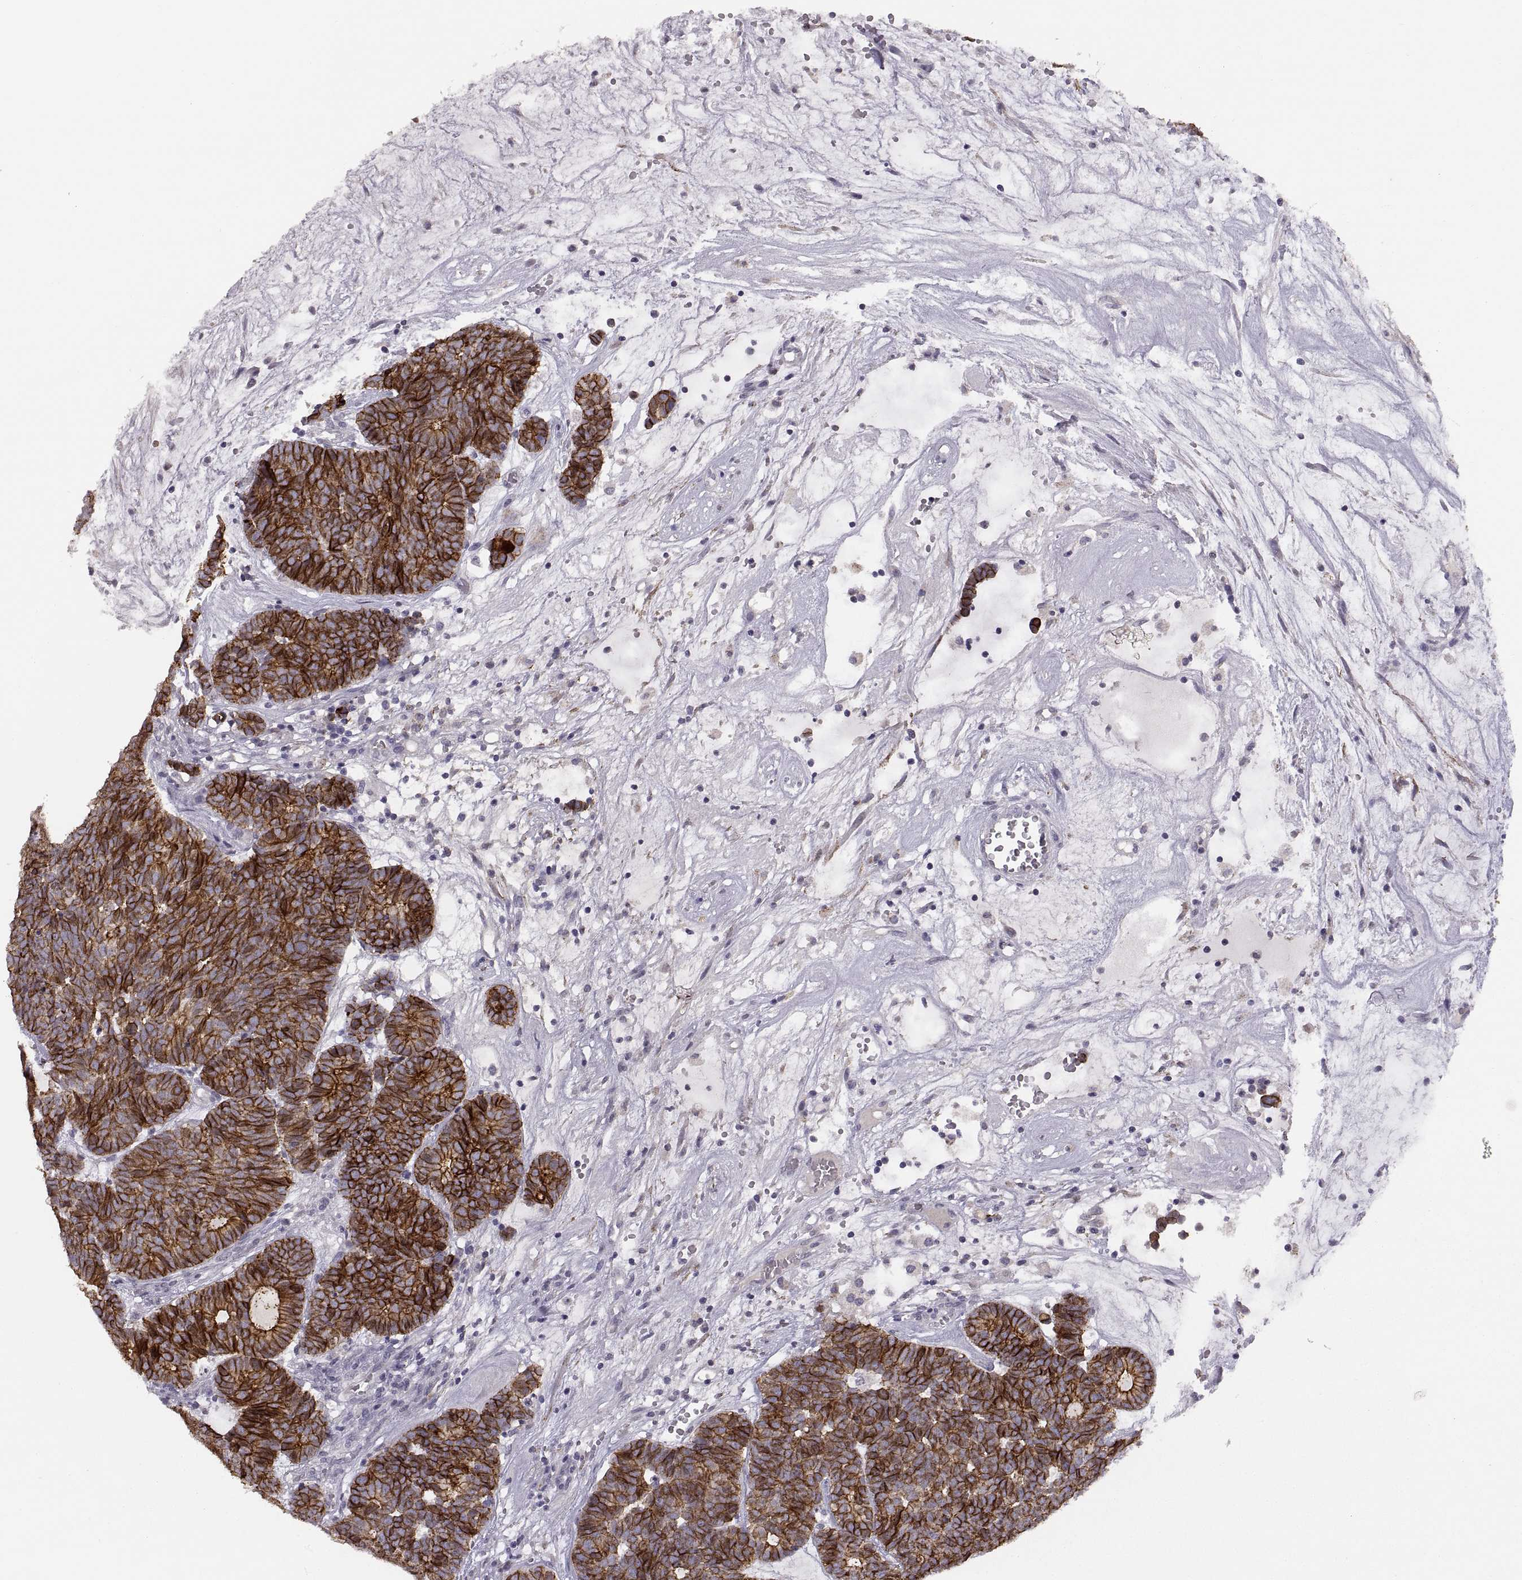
{"staining": {"intensity": "strong", "quantity": ">75%", "location": "cytoplasmic/membranous"}, "tissue": "head and neck cancer", "cell_type": "Tumor cells", "image_type": "cancer", "snomed": [{"axis": "morphology", "description": "Adenocarcinoma, NOS"}, {"axis": "topography", "description": "Head-Neck"}], "caption": "Head and neck adenocarcinoma stained for a protein (brown) displays strong cytoplasmic/membranous positive expression in about >75% of tumor cells.", "gene": "CDH2", "patient": {"sex": "female", "age": 81}}